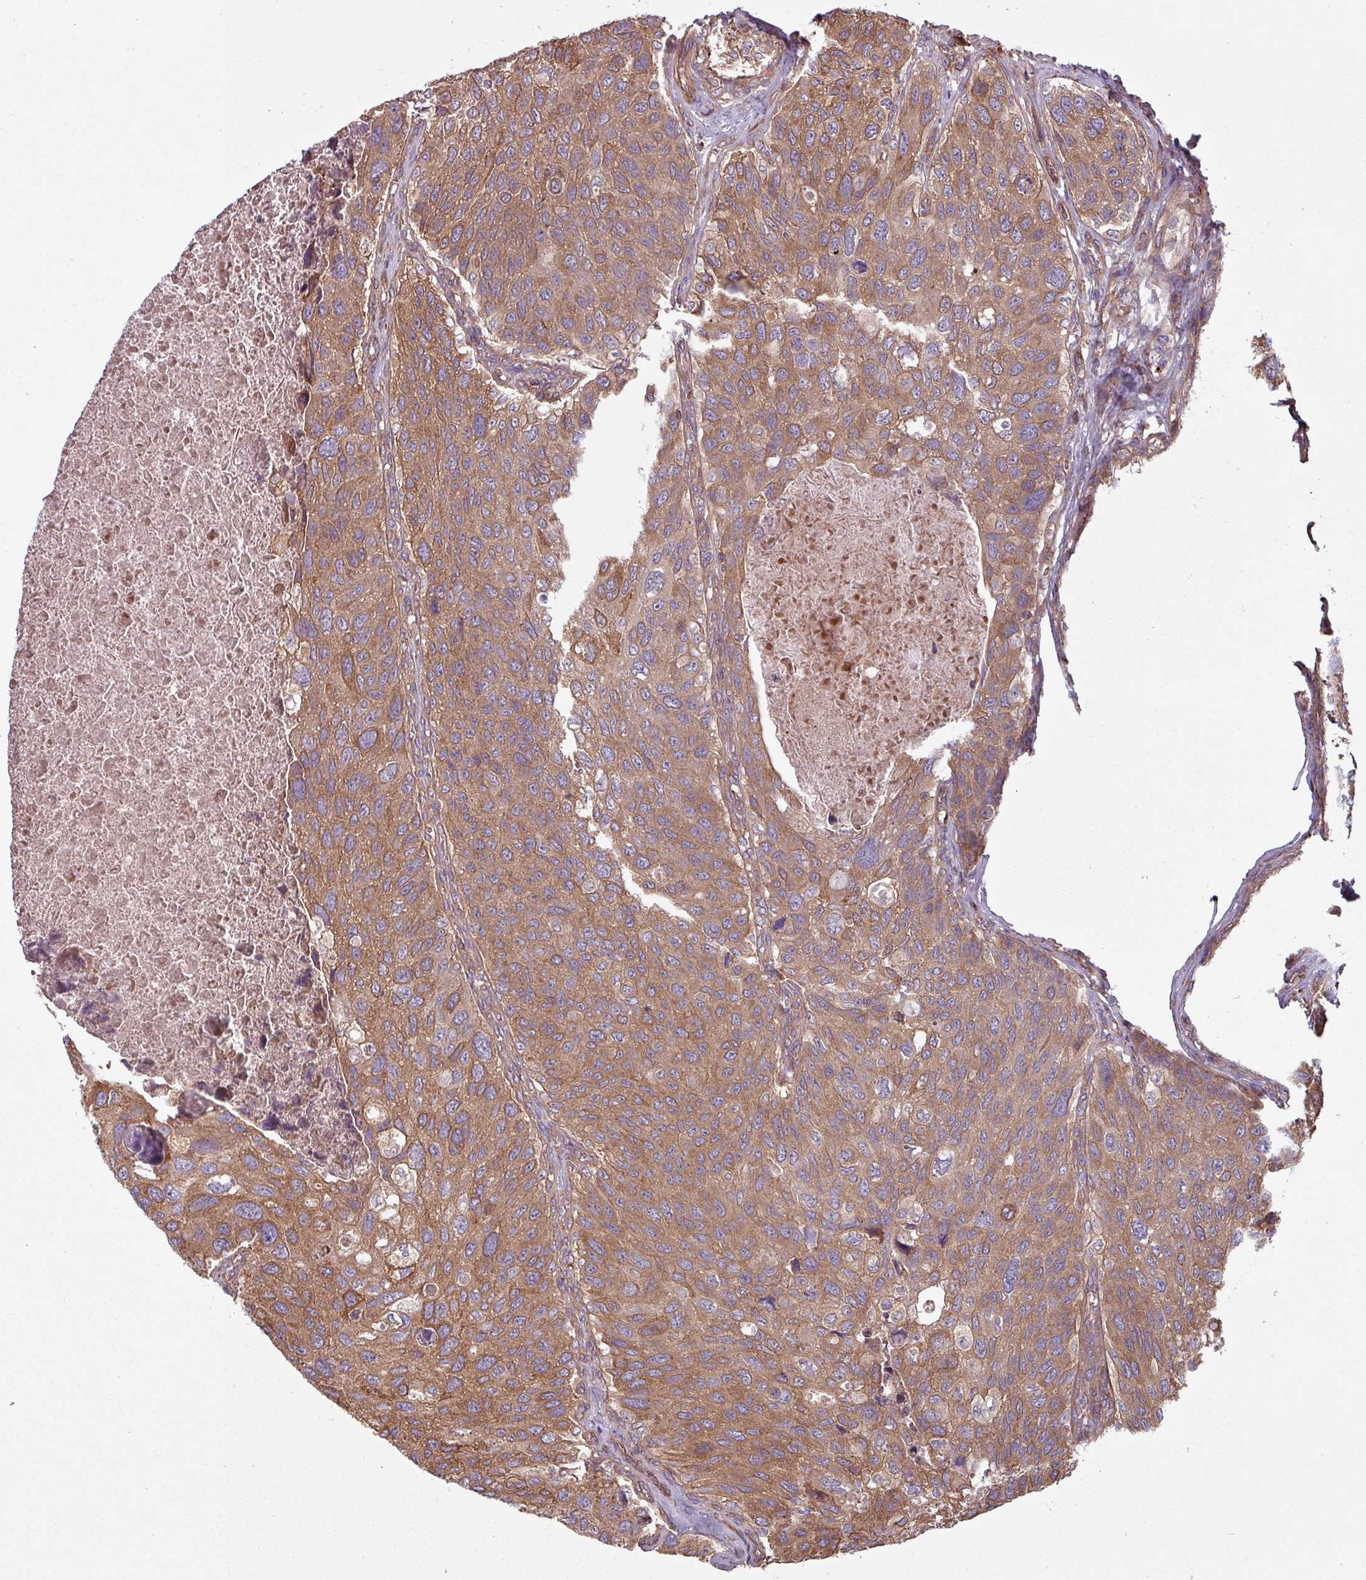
{"staining": {"intensity": "moderate", "quantity": ">75%", "location": "cytoplasmic/membranous"}, "tissue": "urothelial cancer", "cell_type": "Tumor cells", "image_type": "cancer", "snomed": [{"axis": "morphology", "description": "Urothelial carcinoma, NOS"}, {"axis": "topography", "description": "Urinary bladder"}], "caption": "This micrograph exhibits IHC staining of urothelial cancer, with medium moderate cytoplasmic/membranous positivity in approximately >75% of tumor cells.", "gene": "SNRNP25", "patient": {"sex": "male", "age": 80}}